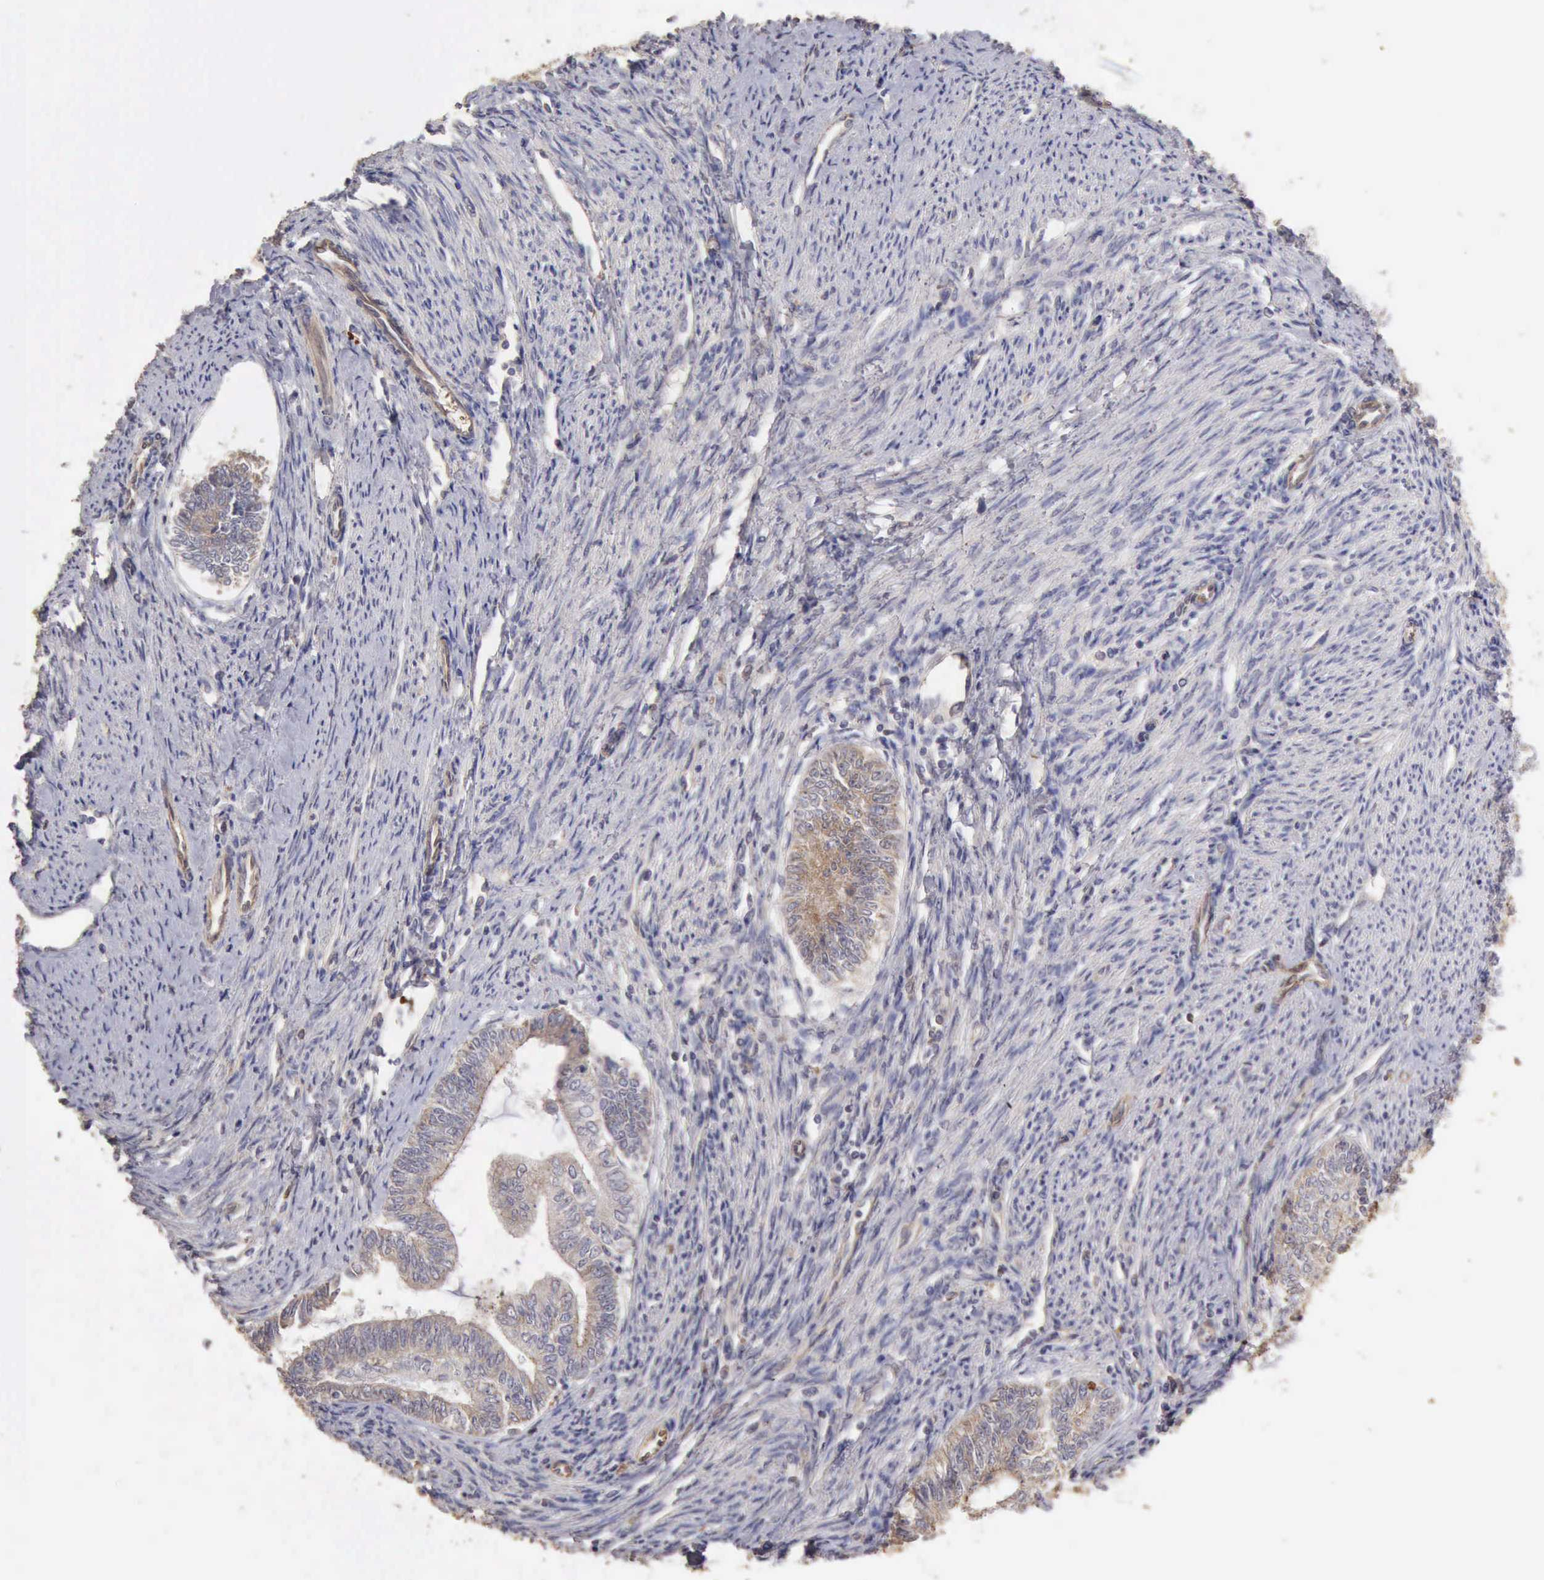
{"staining": {"intensity": "negative", "quantity": "none", "location": "none"}, "tissue": "endometrial cancer", "cell_type": "Tumor cells", "image_type": "cancer", "snomed": [{"axis": "morphology", "description": "Adenocarcinoma, NOS"}, {"axis": "topography", "description": "Endometrium"}], "caption": "This histopathology image is of endometrial adenocarcinoma stained with IHC to label a protein in brown with the nuclei are counter-stained blue. There is no expression in tumor cells.", "gene": "BMX", "patient": {"sex": "female", "age": 66}}